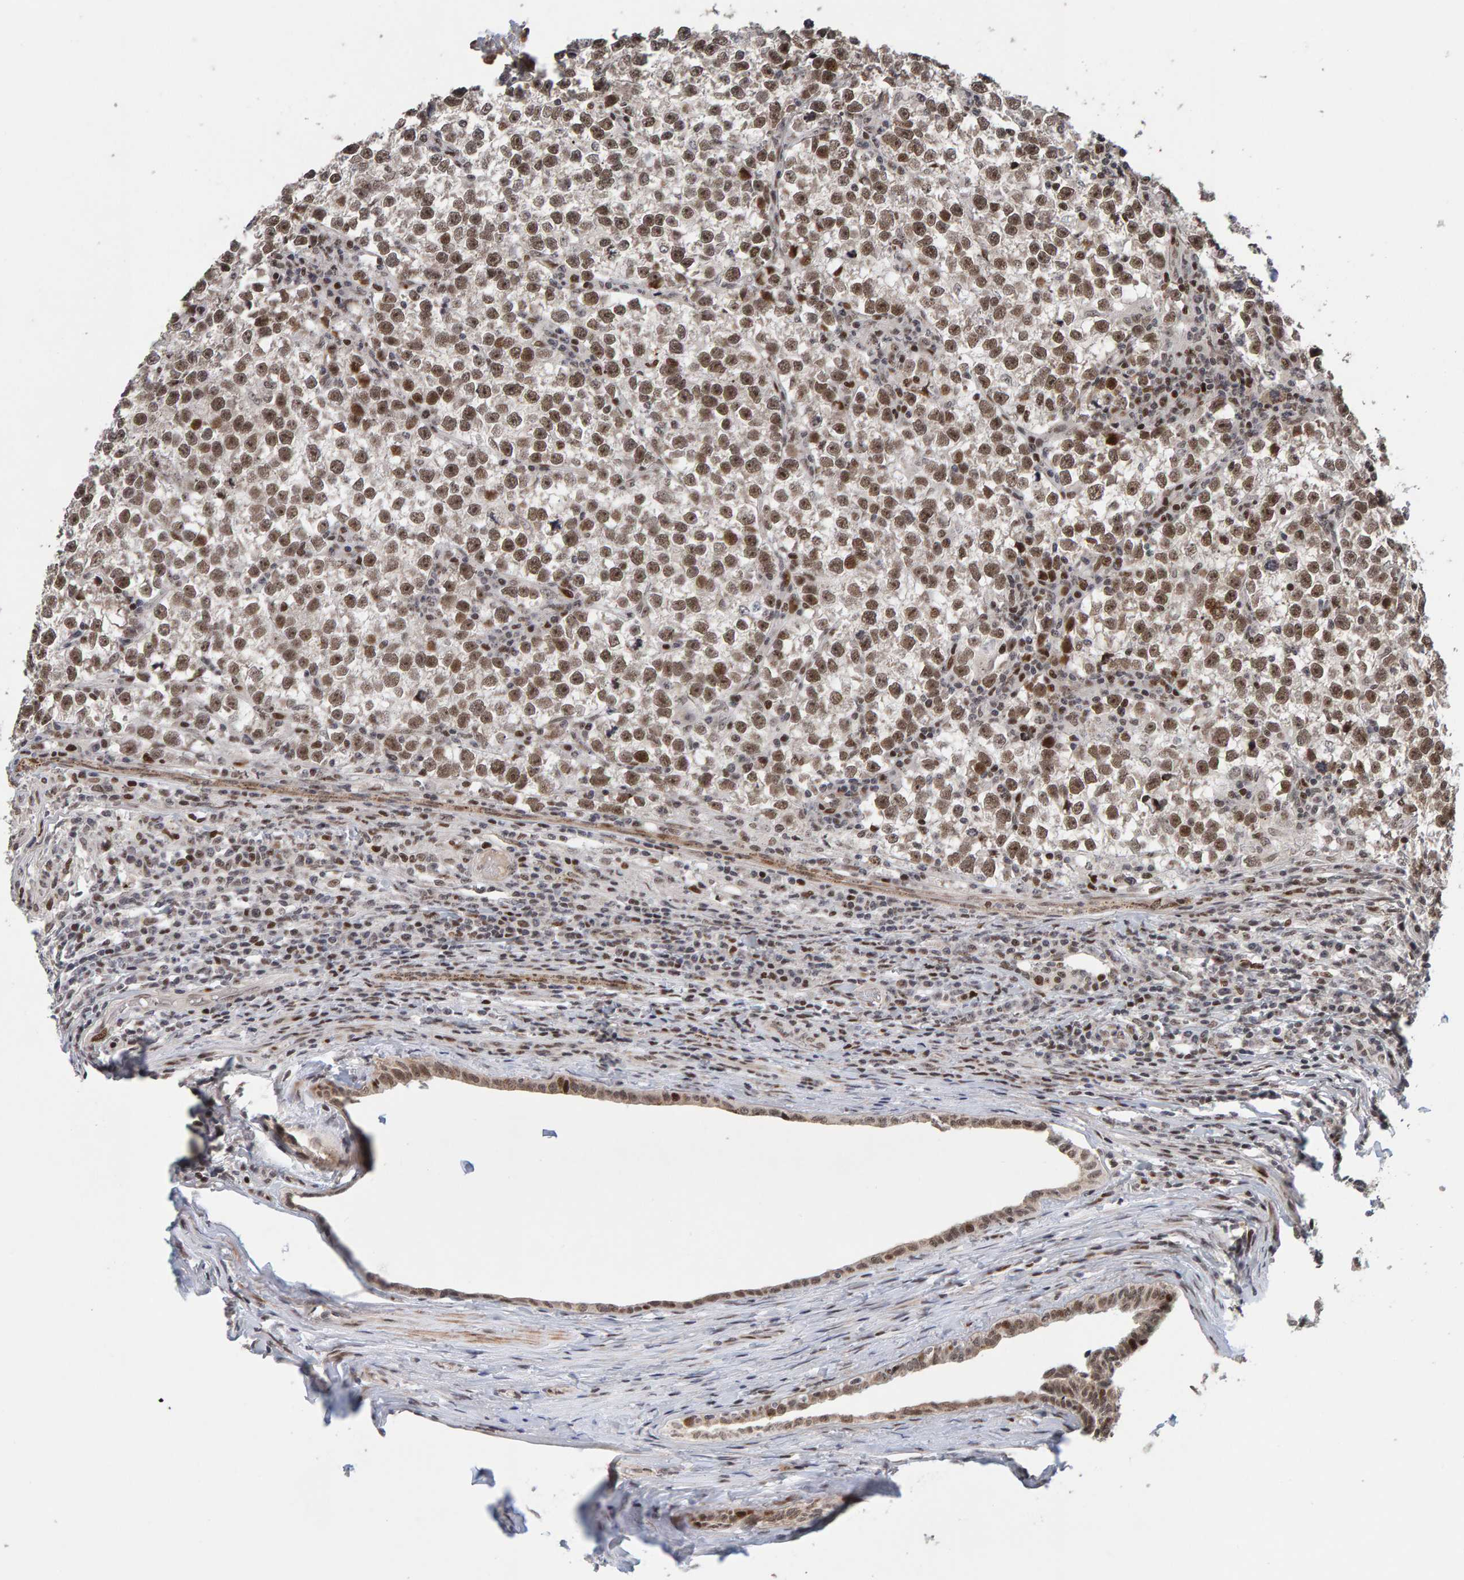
{"staining": {"intensity": "moderate", "quantity": ">75%", "location": "nuclear"}, "tissue": "testis cancer", "cell_type": "Tumor cells", "image_type": "cancer", "snomed": [{"axis": "morphology", "description": "Normal tissue, NOS"}, {"axis": "morphology", "description": "Seminoma, NOS"}, {"axis": "topography", "description": "Testis"}], "caption": "There is medium levels of moderate nuclear positivity in tumor cells of testis seminoma, as demonstrated by immunohistochemical staining (brown color).", "gene": "CHD4", "patient": {"sex": "male", "age": 43}}